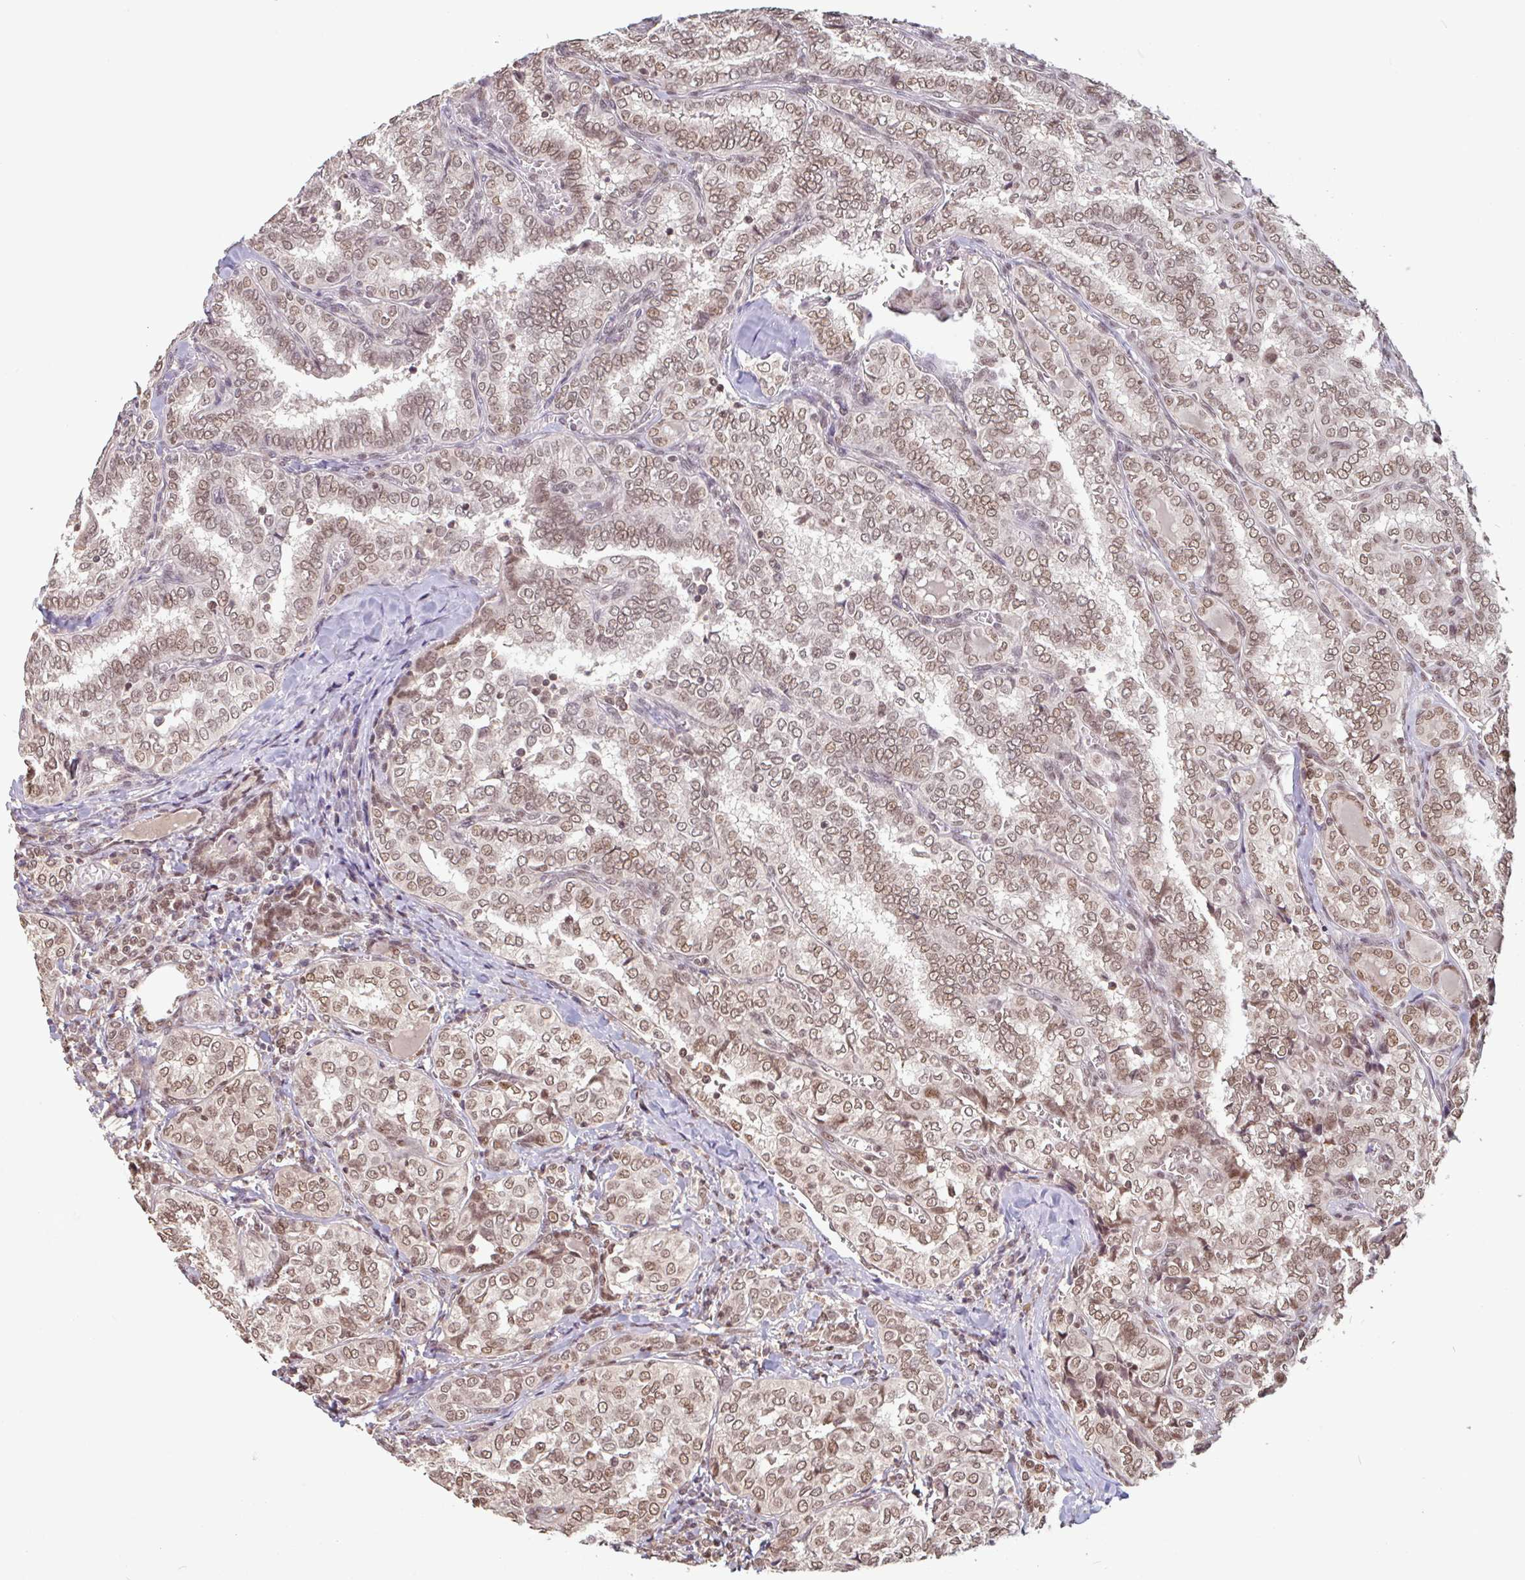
{"staining": {"intensity": "moderate", "quantity": ">75%", "location": "nuclear"}, "tissue": "thyroid cancer", "cell_type": "Tumor cells", "image_type": "cancer", "snomed": [{"axis": "morphology", "description": "Papillary adenocarcinoma, NOS"}, {"axis": "topography", "description": "Thyroid gland"}], "caption": "Brown immunohistochemical staining in human papillary adenocarcinoma (thyroid) demonstrates moderate nuclear expression in about >75% of tumor cells.", "gene": "DR1", "patient": {"sex": "female", "age": 30}}